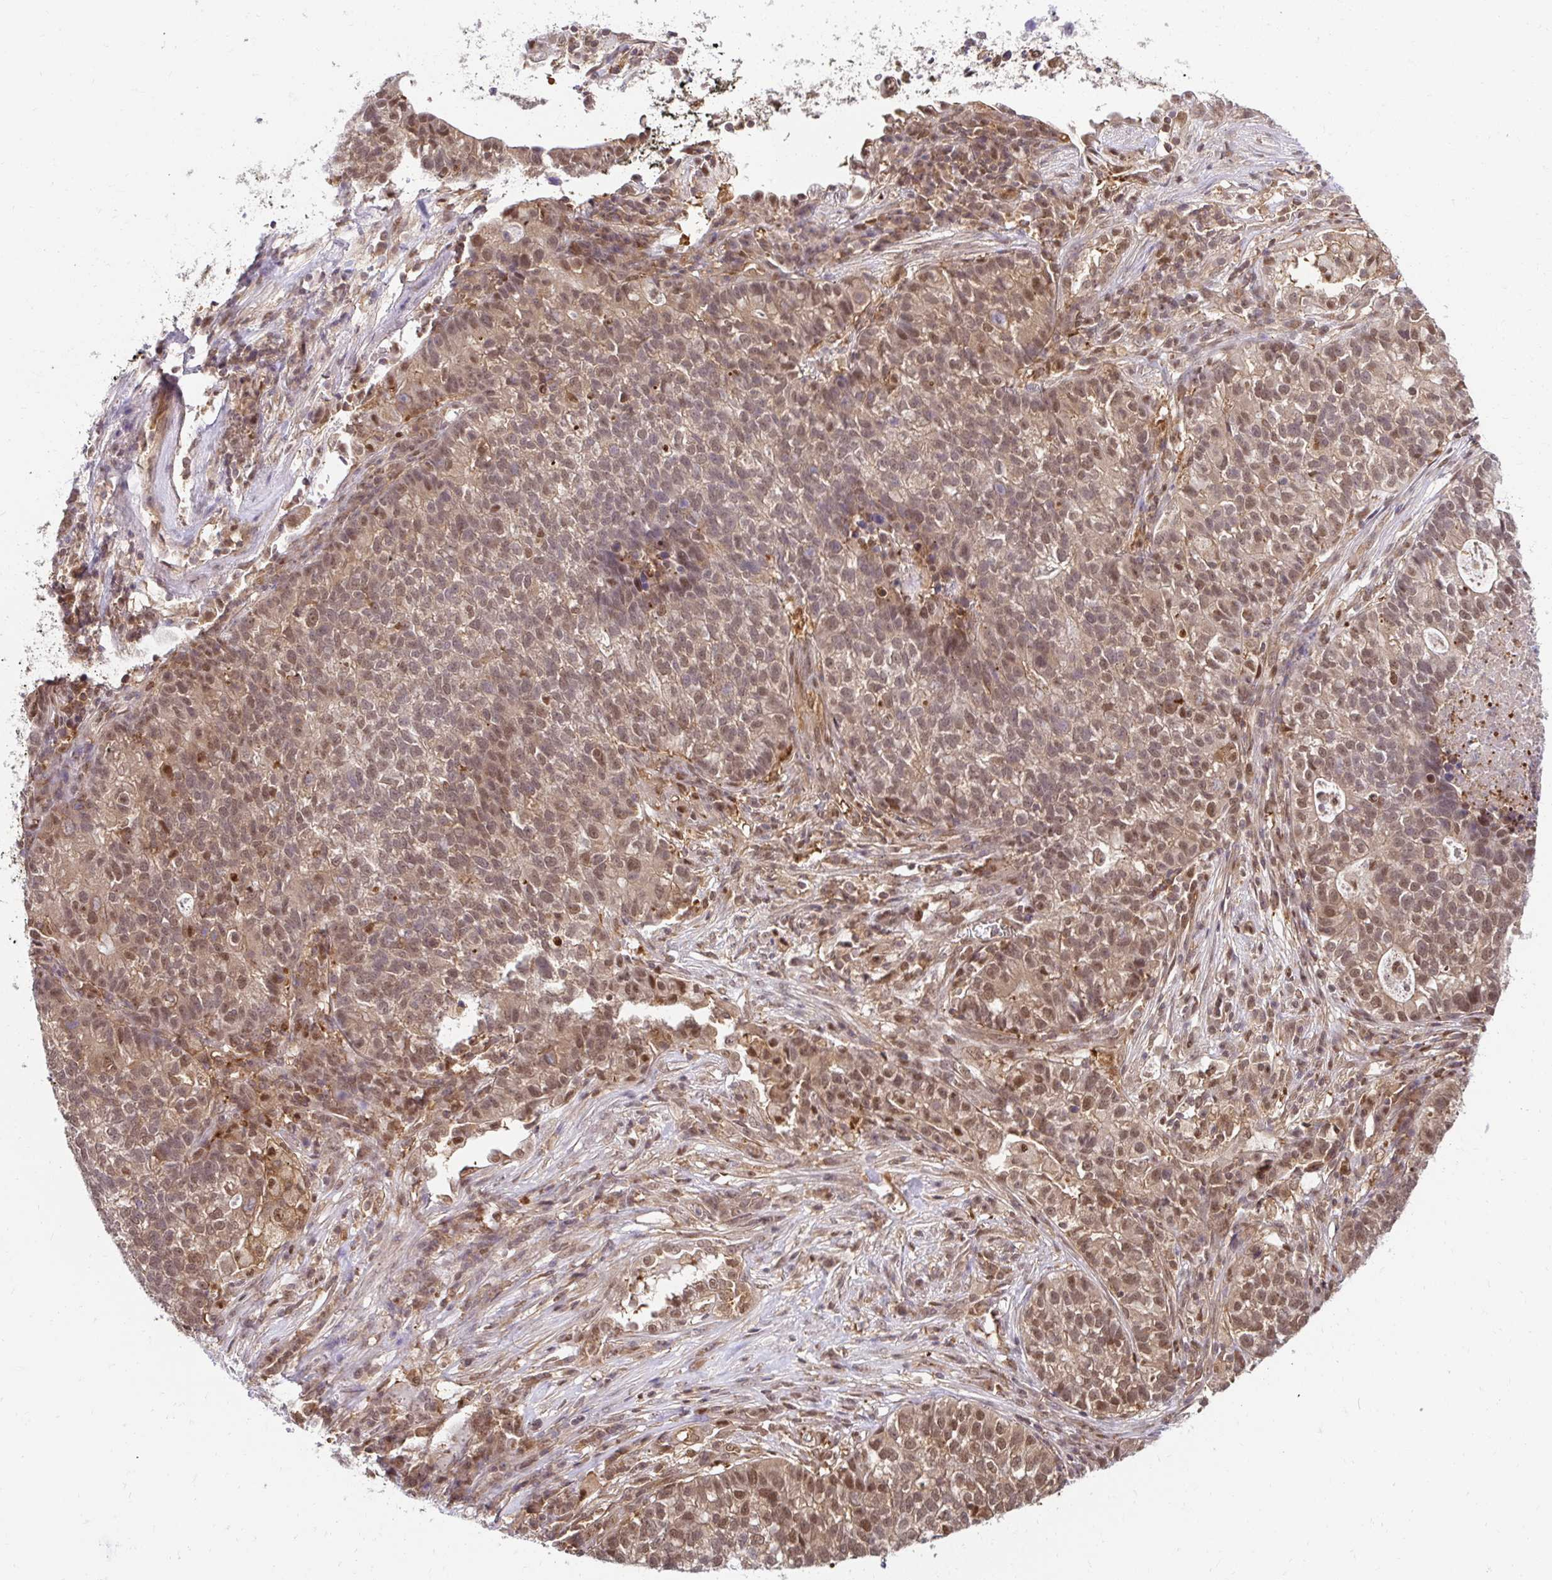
{"staining": {"intensity": "moderate", "quantity": ">75%", "location": "cytoplasmic/membranous,nuclear"}, "tissue": "lung cancer", "cell_type": "Tumor cells", "image_type": "cancer", "snomed": [{"axis": "morphology", "description": "Adenocarcinoma, NOS"}, {"axis": "topography", "description": "Lung"}], "caption": "Protein expression analysis of lung cancer (adenocarcinoma) reveals moderate cytoplasmic/membranous and nuclear staining in about >75% of tumor cells.", "gene": "PSMA4", "patient": {"sex": "male", "age": 57}}